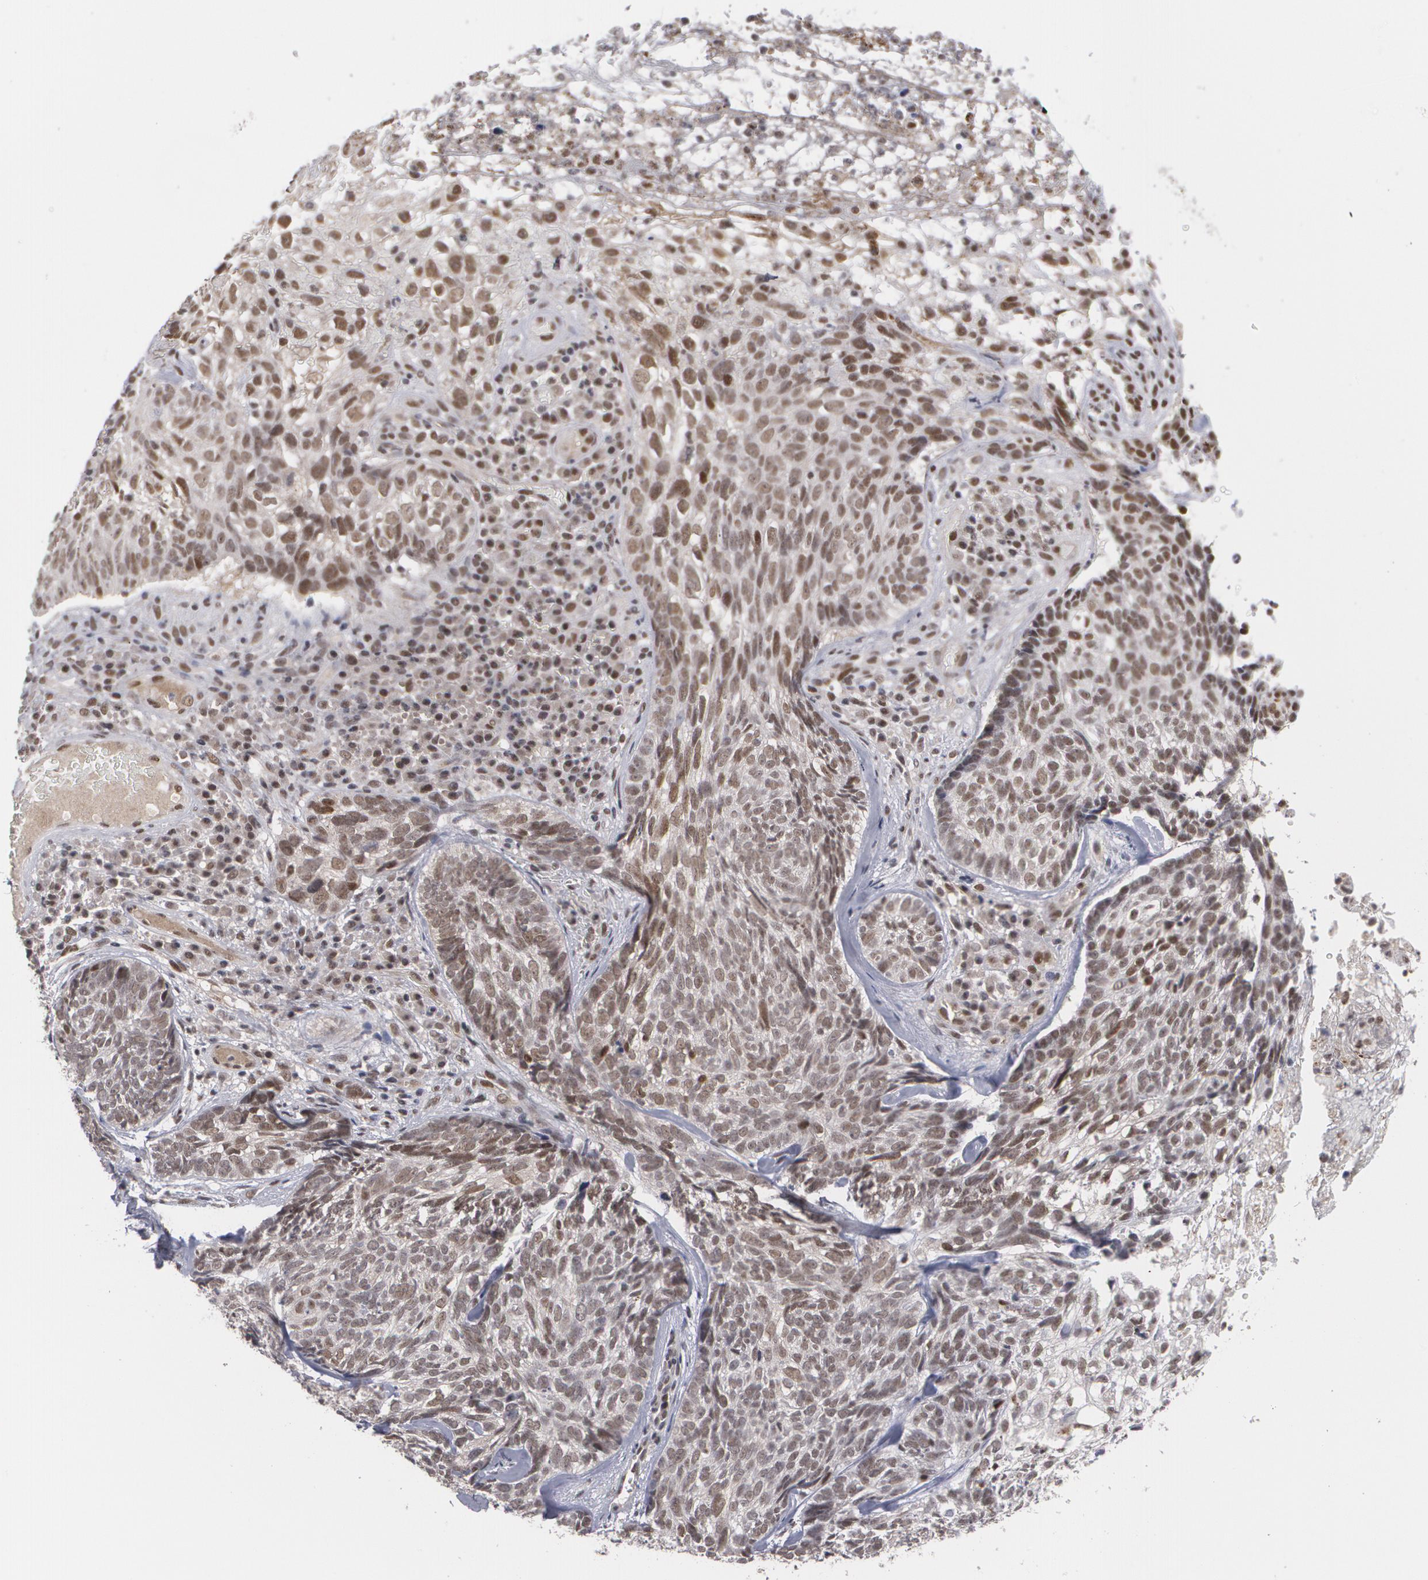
{"staining": {"intensity": "moderate", "quantity": ">75%", "location": "nuclear"}, "tissue": "skin cancer", "cell_type": "Tumor cells", "image_type": "cancer", "snomed": [{"axis": "morphology", "description": "Basal cell carcinoma"}, {"axis": "topography", "description": "Skin"}], "caption": "Protein staining demonstrates moderate nuclear expression in approximately >75% of tumor cells in skin basal cell carcinoma. Using DAB (brown) and hematoxylin (blue) stains, captured at high magnification using brightfield microscopy.", "gene": "INTS6", "patient": {"sex": "male", "age": 72}}